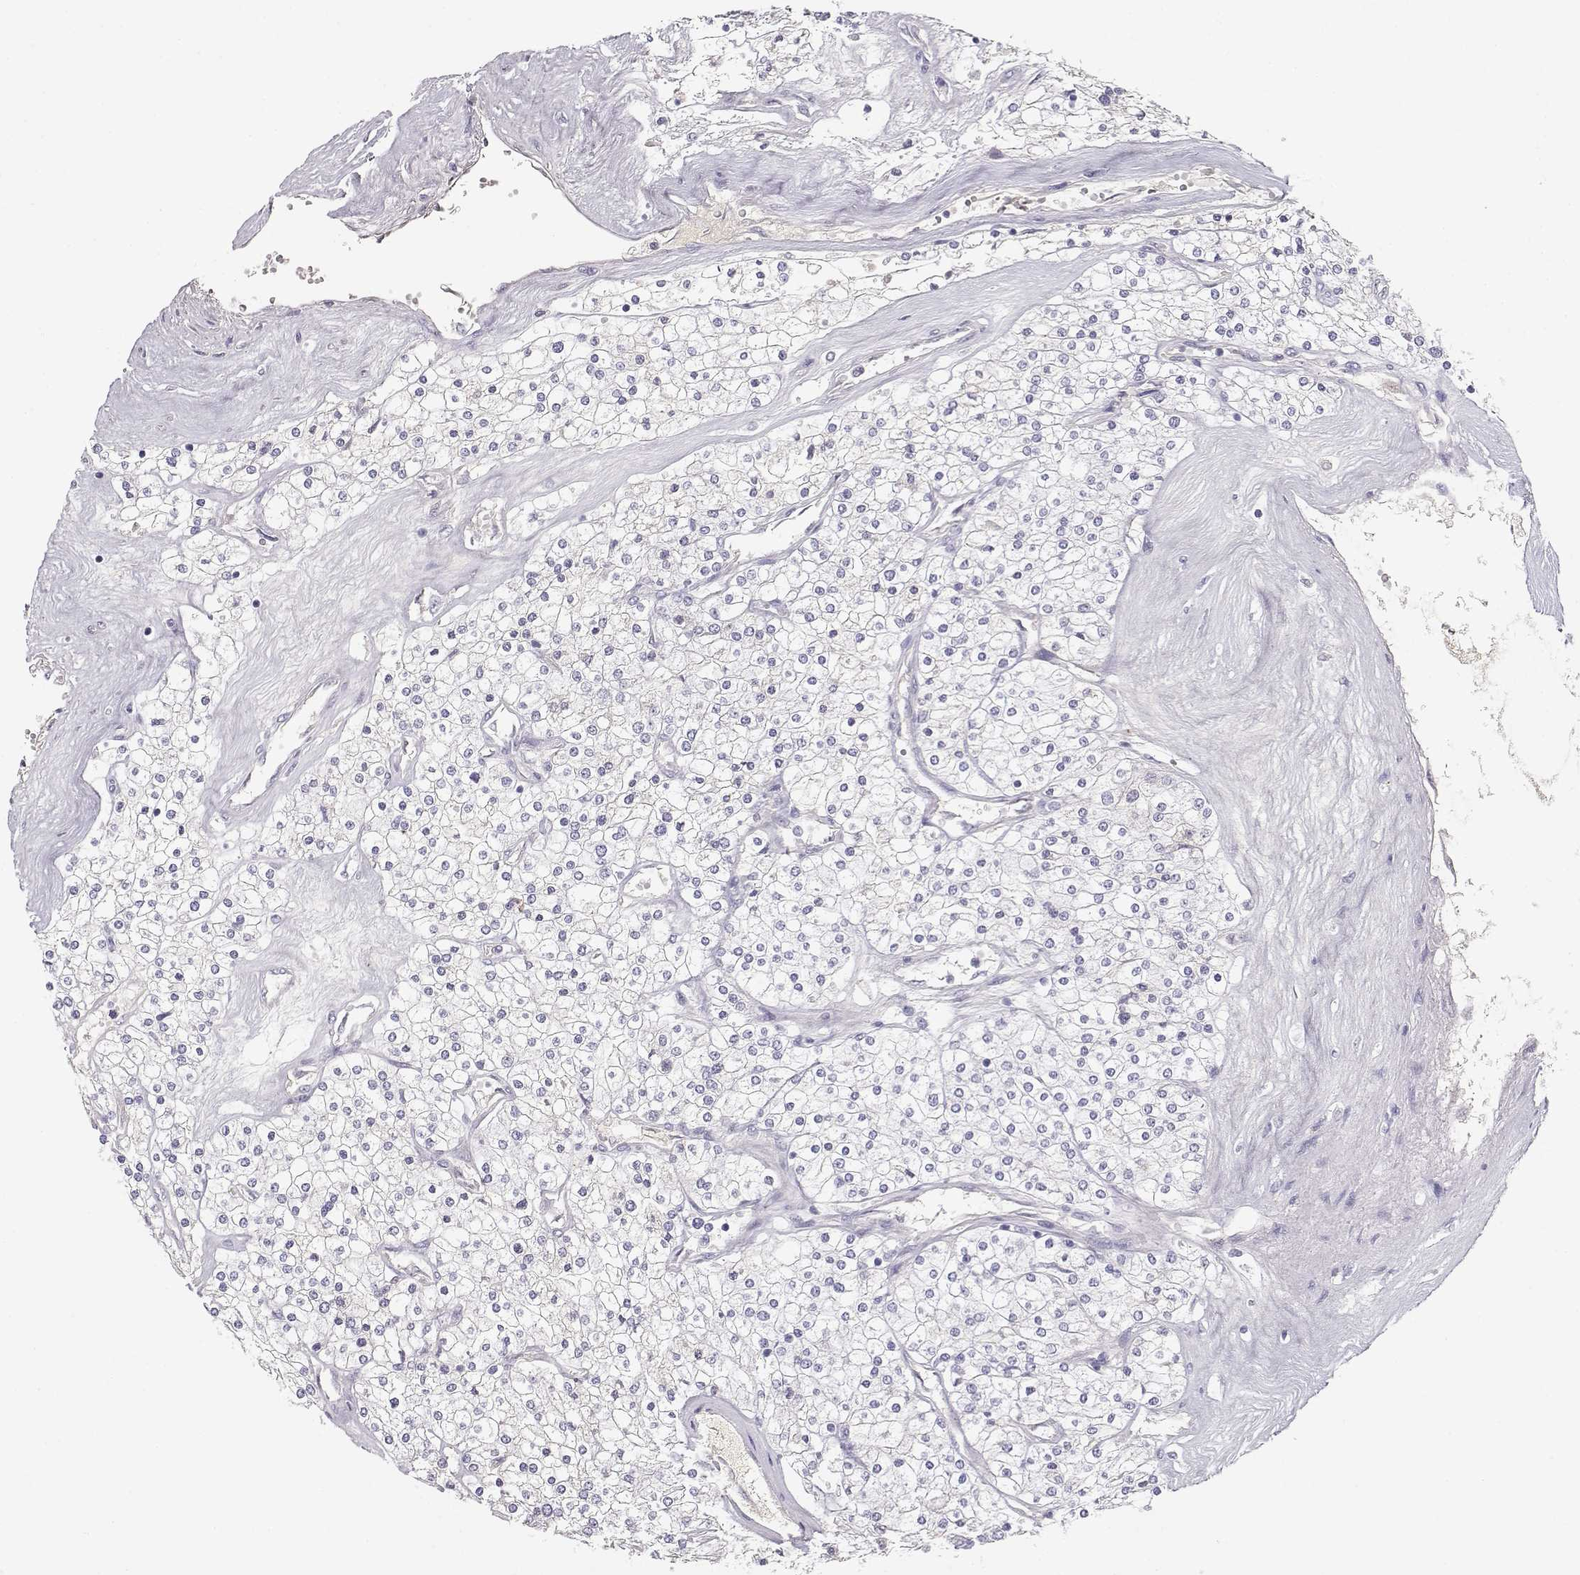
{"staining": {"intensity": "negative", "quantity": "none", "location": "none"}, "tissue": "renal cancer", "cell_type": "Tumor cells", "image_type": "cancer", "snomed": [{"axis": "morphology", "description": "Adenocarcinoma, NOS"}, {"axis": "topography", "description": "Kidney"}], "caption": "This micrograph is of renal adenocarcinoma stained with immunohistochemistry to label a protein in brown with the nuclei are counter-stained blue. There is no expression in tumor cells. (Stains: DAB (3,3'-diaminobenzidine) immunohistochemistry (IHC) with hematoxylin counter stain, Microscopy: brightfield microscopy at high magnification).", "gene": "SLCO6A1", "patient": {"sex": "male", "age": 80}}